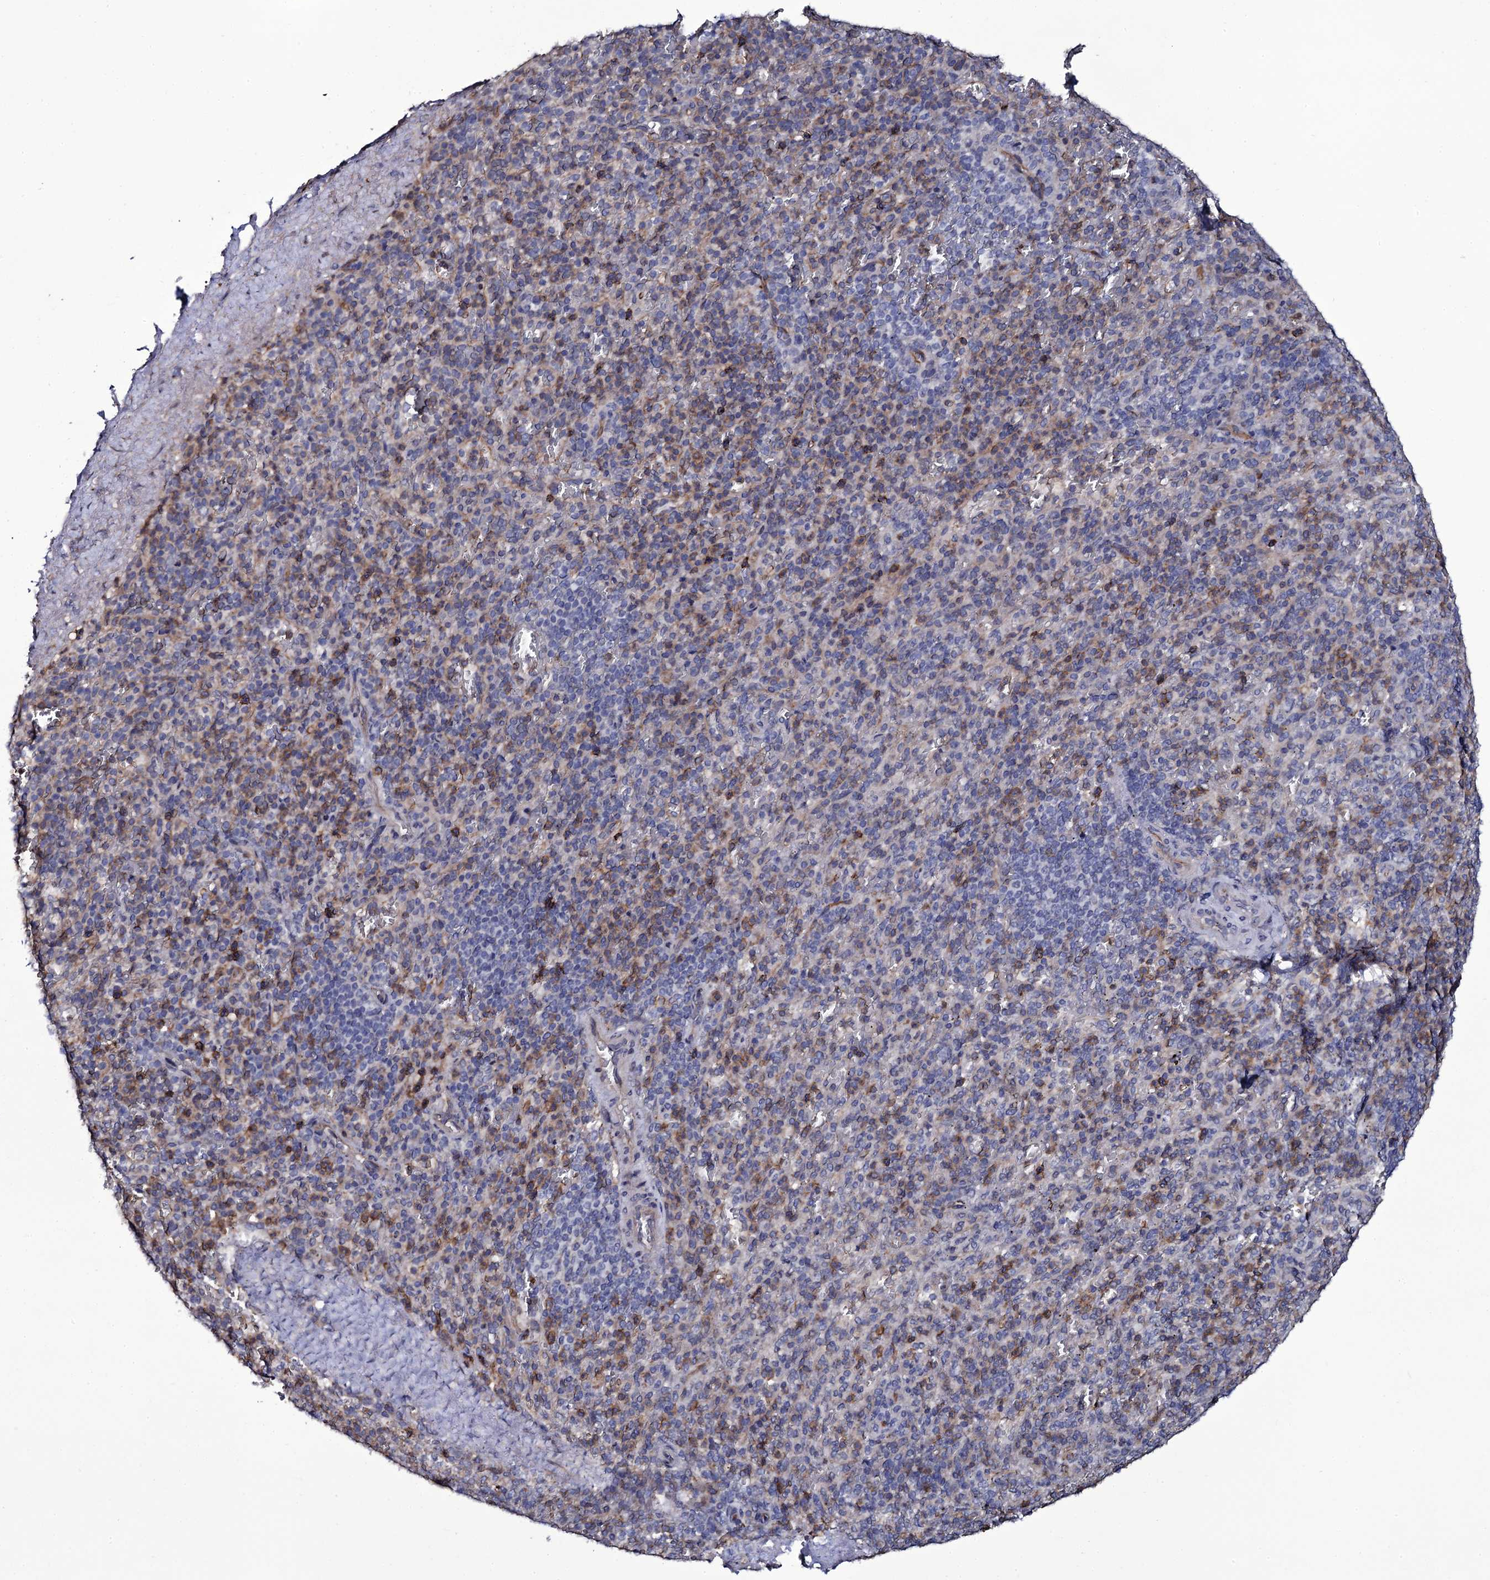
{"staining": {"intensity": "moderate", "quantity": "<25%", "location": "cytoplasmic/membranous"}, "tissue": "spleen", "cell_type": "Cells in red pulp", "image_type": "normal", "snomed": [{"axis": "morphology", "description": "Normal tissue, NOS"}, {"axis": "topography", "description": "Spleen"}], "caption": "Cells in red pulp reveal low levels of moderate cytoplasmic/membranous expression in about <25% of cells in unremarkable human spleen. (Stains: DAB in brown, nuclei in blue, Microscopy: brightfield microscopy at high magnification).", "gene": "TTC23", "patient": {"sex": "male", "age": 82}}